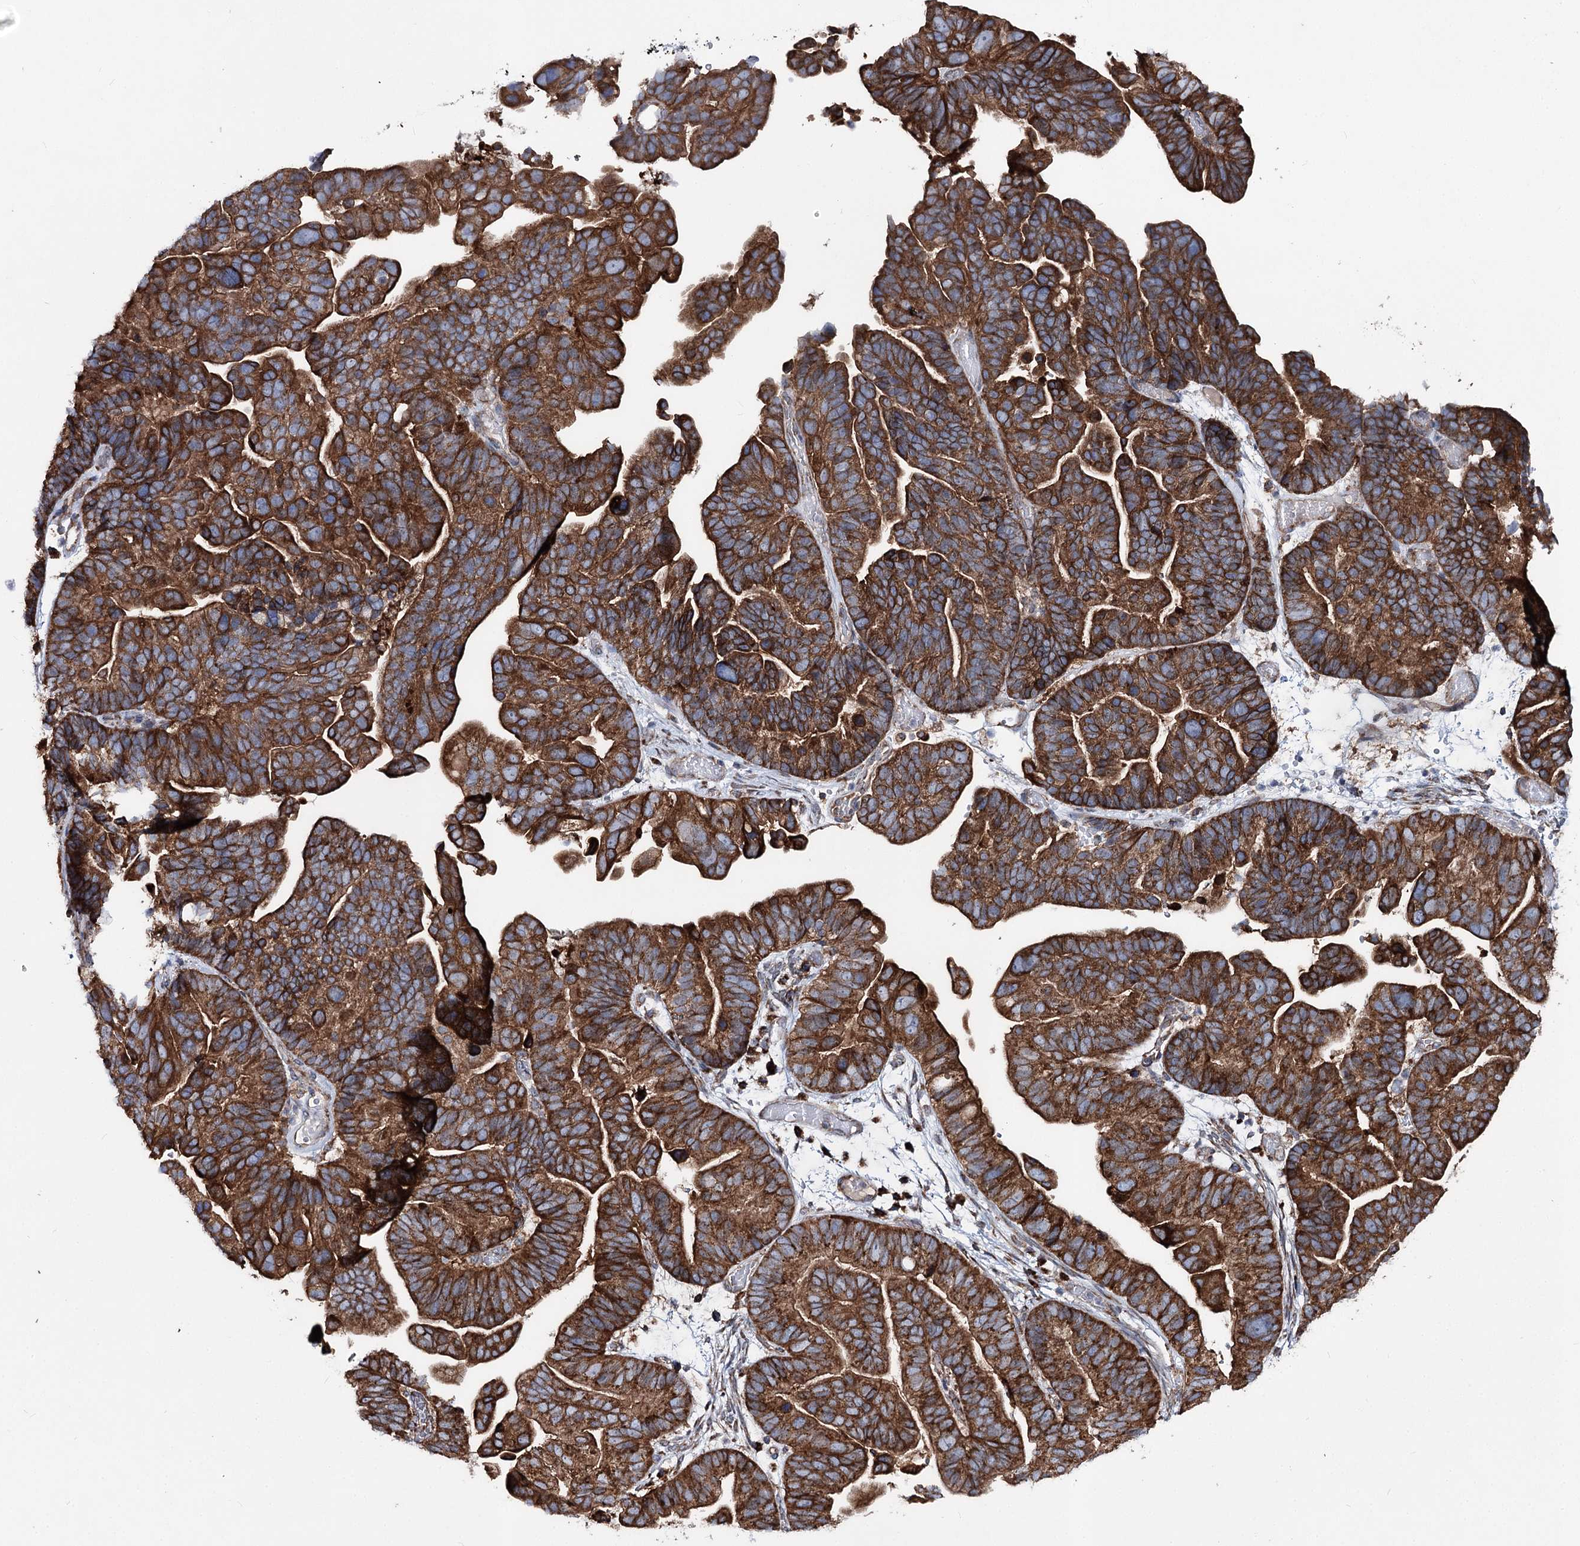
{"staining": {"intensity": "moderate", "quantity": ">75%", "location": "cytoplasmic/membranous"}, "tissue": "ovarian cancer", "cell_type": "Tumor cells", "image_type": "cancer", "snomed": [{"axis": "morphology", "description": "Cystadenocarcinoma, serous, NOS"}, {"axis": "topography", "description": "Ovary"}], "caption": "Immunohistochemistry image of ovarian serous cystadenocarcinoma stained for a protein (brown), which reveals medium levels of moderate cytoplasmic/membranous staining in about >75% of tumor cells.", "gene": "MSANTD2", "patient": {"sex": "female", "age": 56}}